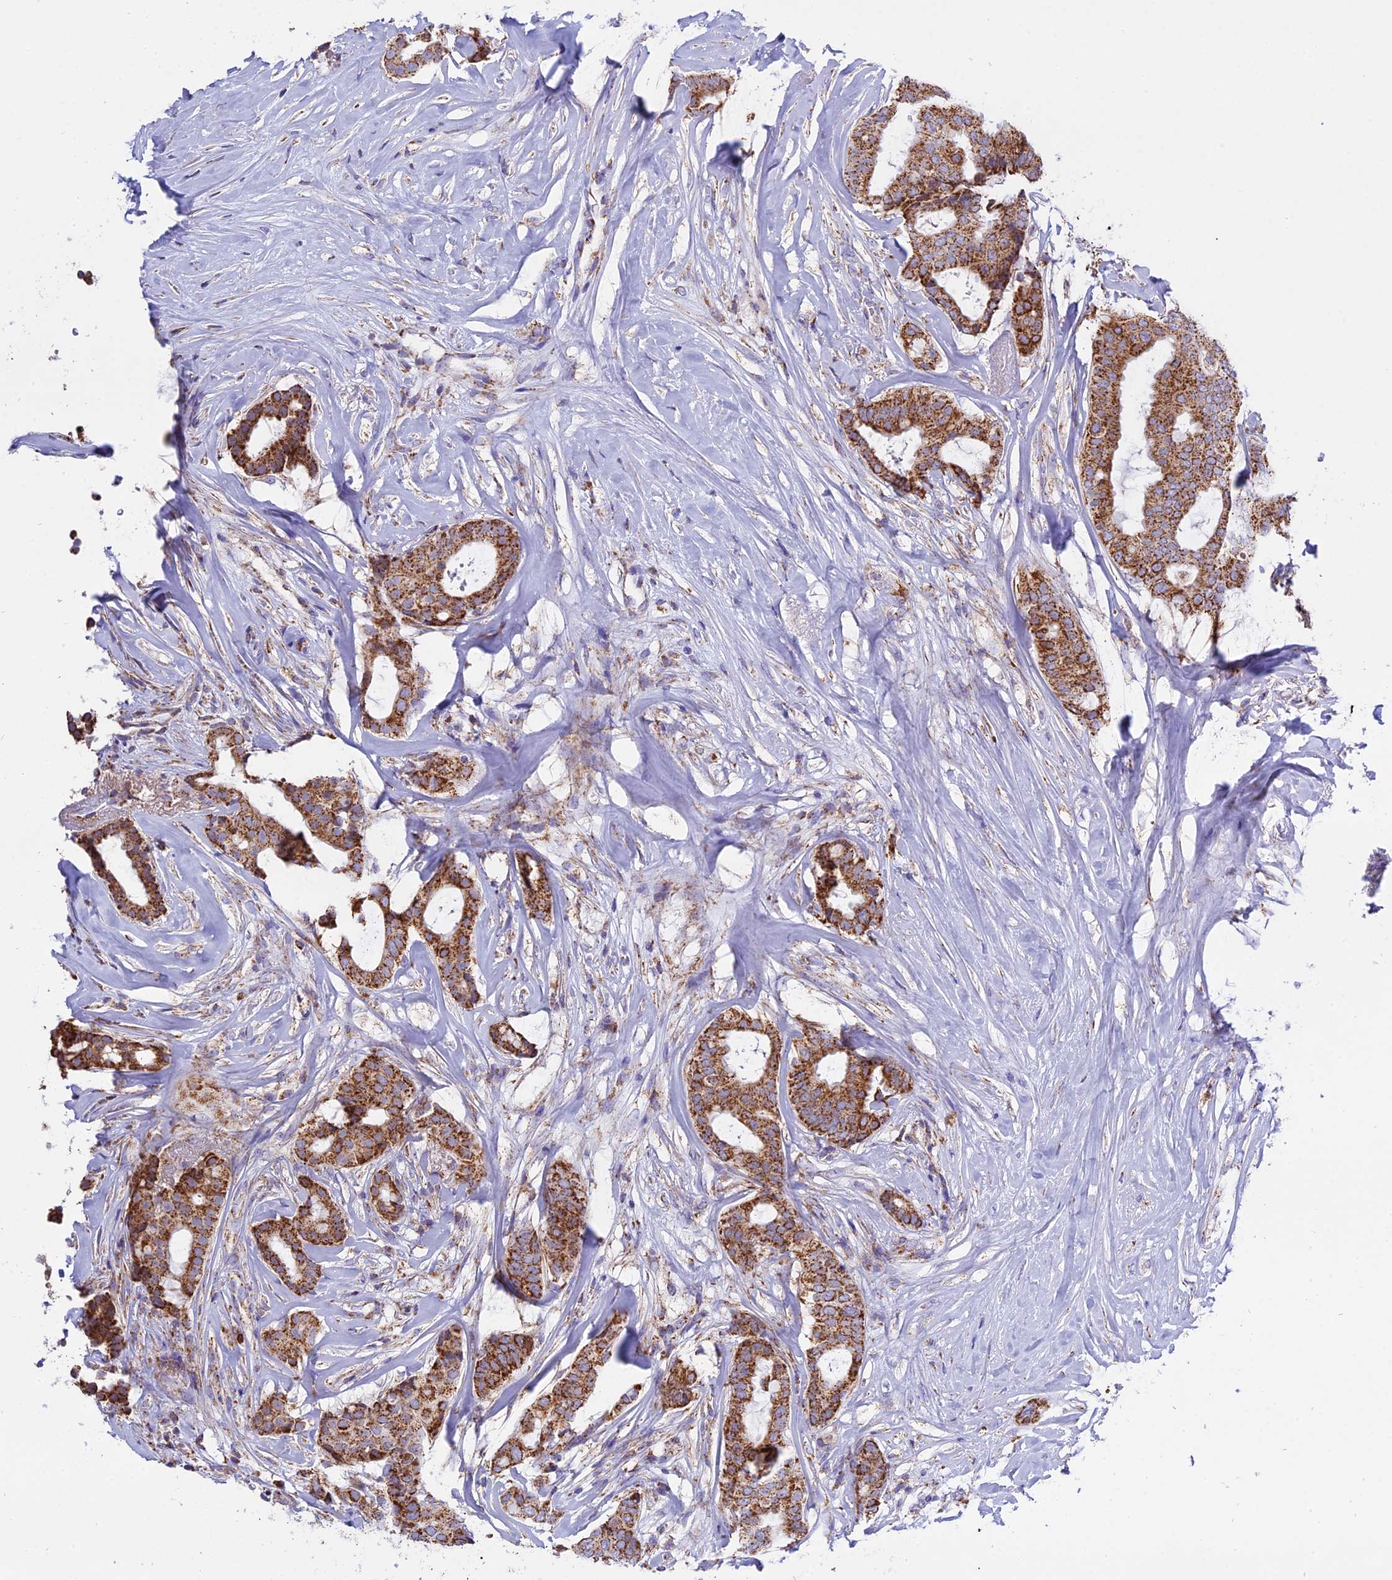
{"staining": {"intensity": "strong", "quantity": ">75%", "location": "cytoplasmic/membranous"}, "tissue": "breast cancer", "cell_type": "Tumor cells", "image_type": "cancer", "snomed": [{"axis": "morphology", "description": "Duct carcinoma"}, {"axis": "topography", "description": "Breast"}], "caption": "Immunohistochemistry of infiltrating ductal carcinoma (breast) reveals high levels of strong cytoplasmic/membranous staining in approximately >75% of tumor cells.", "gene": "MRPS34", "patient": {"sex": "female", "age": 75}}